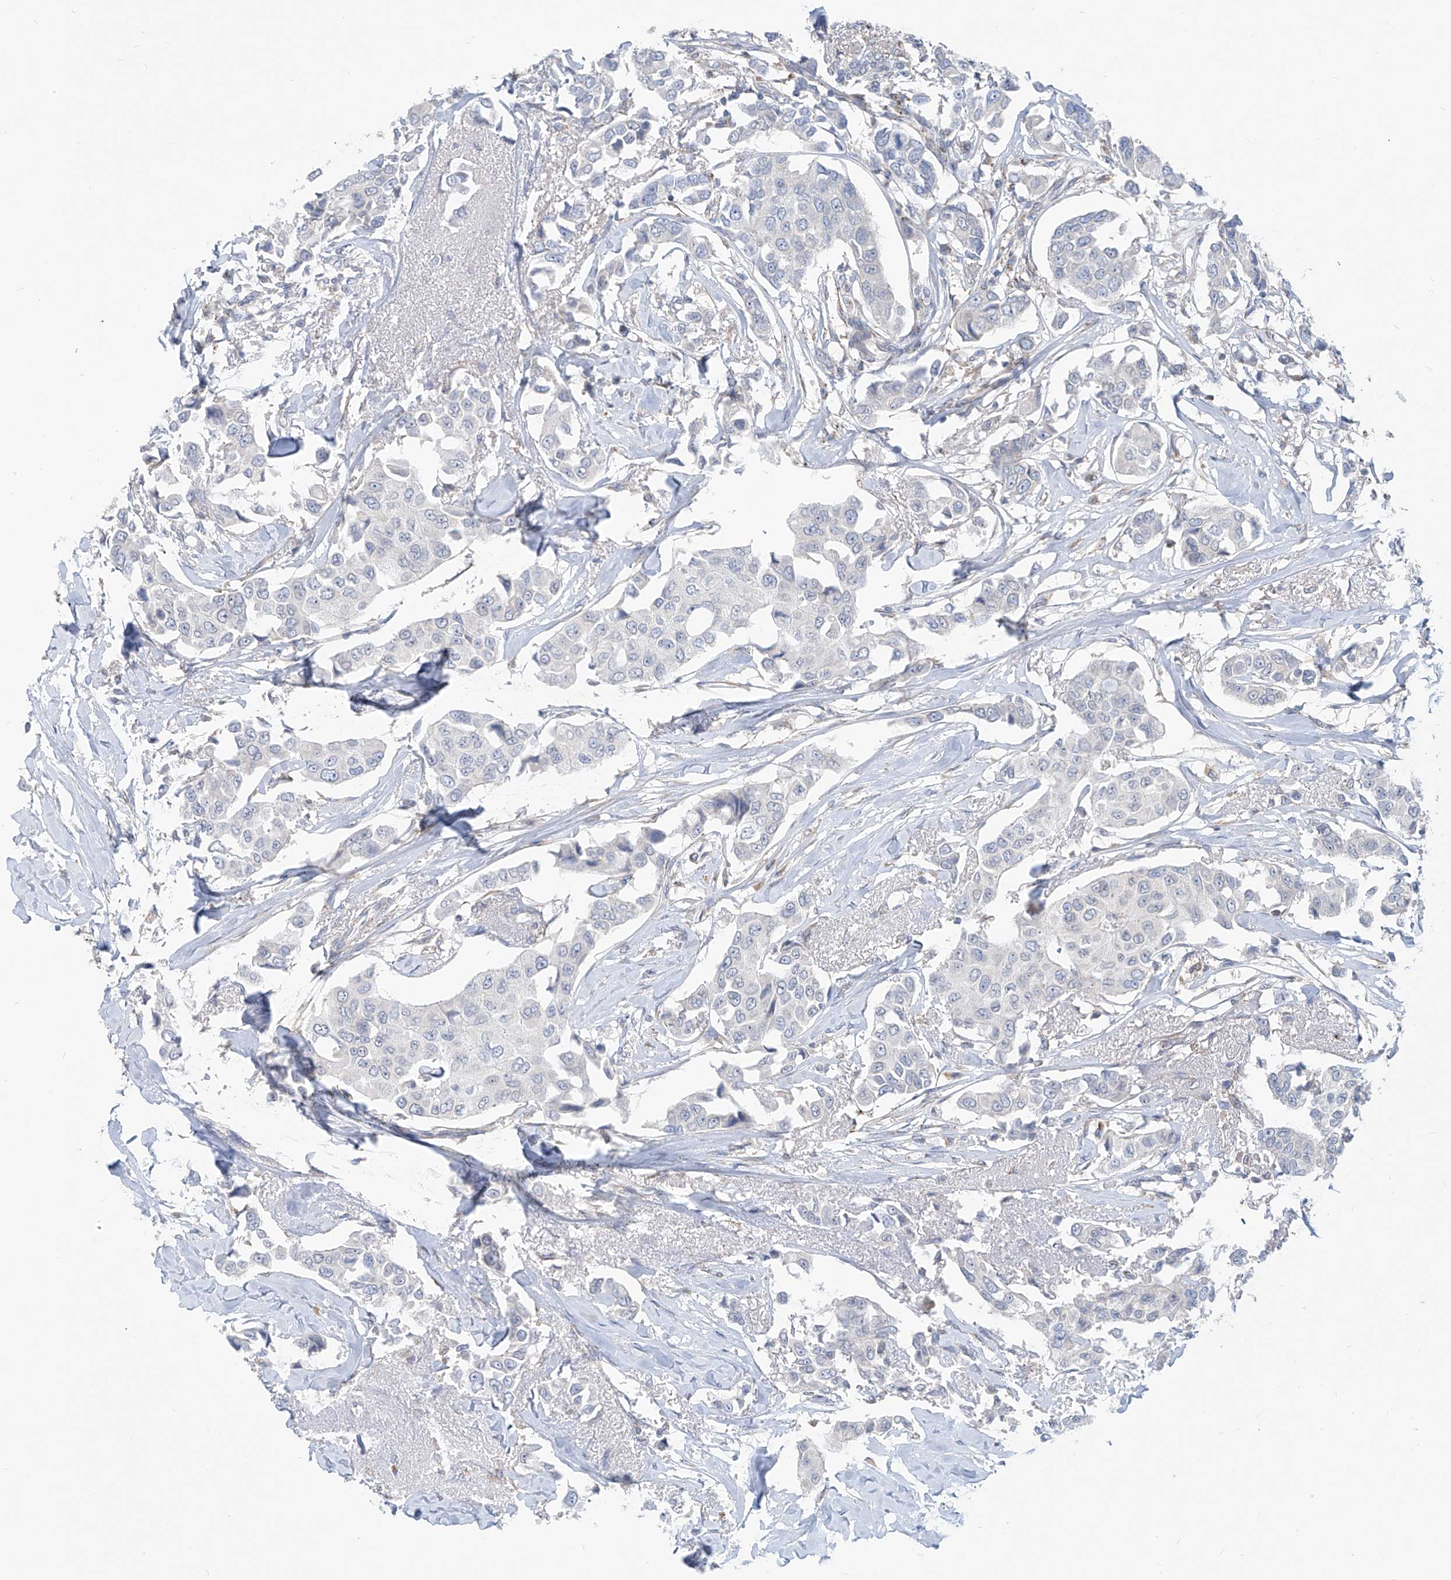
{"staining": {"intensity": "negative", "quantity": "none", "location": "none"}, "tissue": "breast cancer", "cell_type": "Tumor cells", "image_type": "cancer", "snomed": [{"axis": "morphology", "description": "Duct carcinoma"}, {"axis": "topography", "description": "Breast"}], "caption": "Immunohistochemistry (IHC) micrograph of neoplastic tissue: intraductal carcinoma (breast) stained with DAB (3,3'-diaminobenzidine) displays no significant protein positivity in tumor cells.", "gene": "KRTAP25-1", "patient": {"sex": "female", "age": 80}}